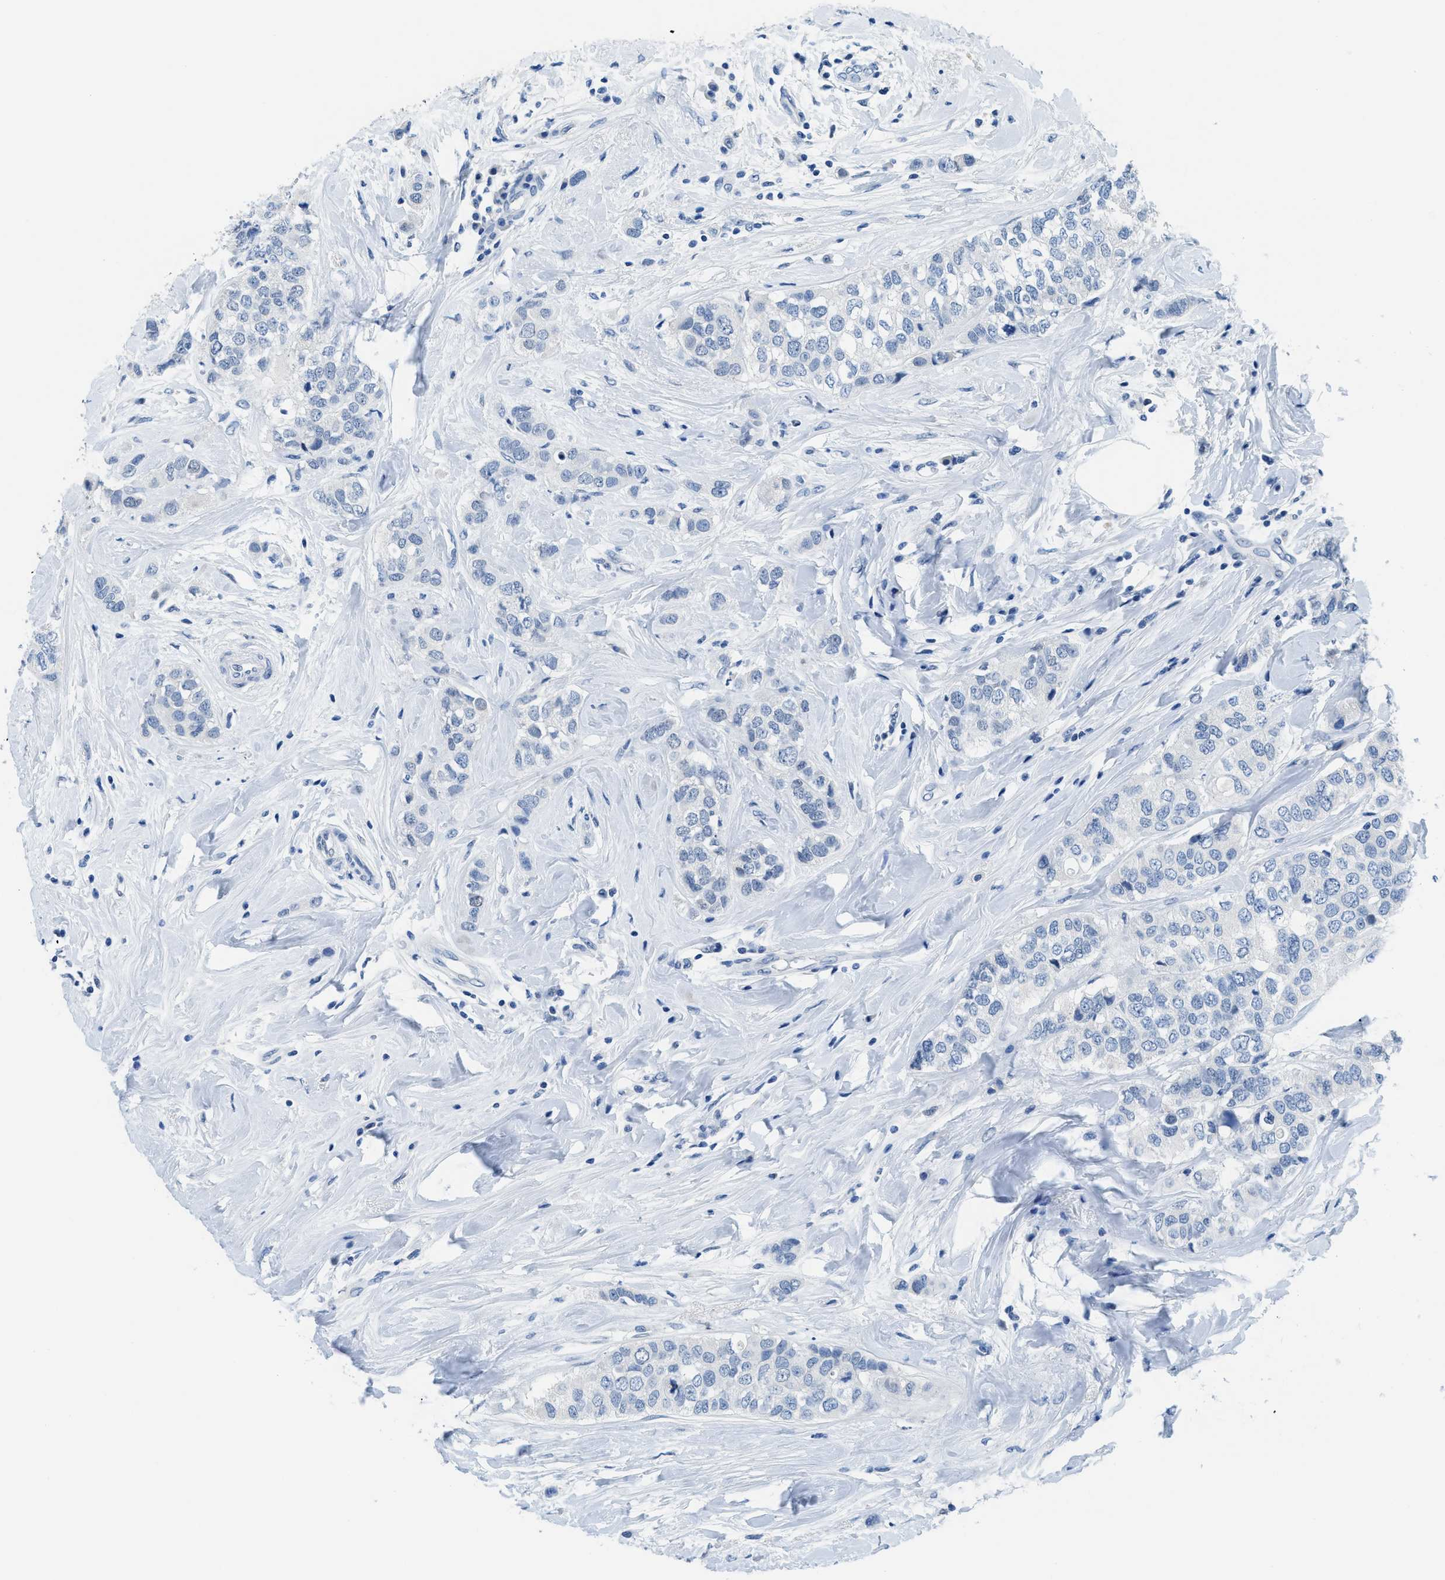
{"staining": {"intensity": "negative", "quantity": "none", "location": "none"}, "tissue": "breast cancer", "cell_type": "Tumor cells", "image_type": "cancer", "snomed": [{"axis": "morphology", "description": "Duct carcinoma"}, {"axis": "topography", "description": "Breast"}], "caption": "IHC of human intraductal carcinoma (breast) displays no positivity in tumor cells.", "gene": "MBL2", "patient": {"sex": "female", "age": 50}}